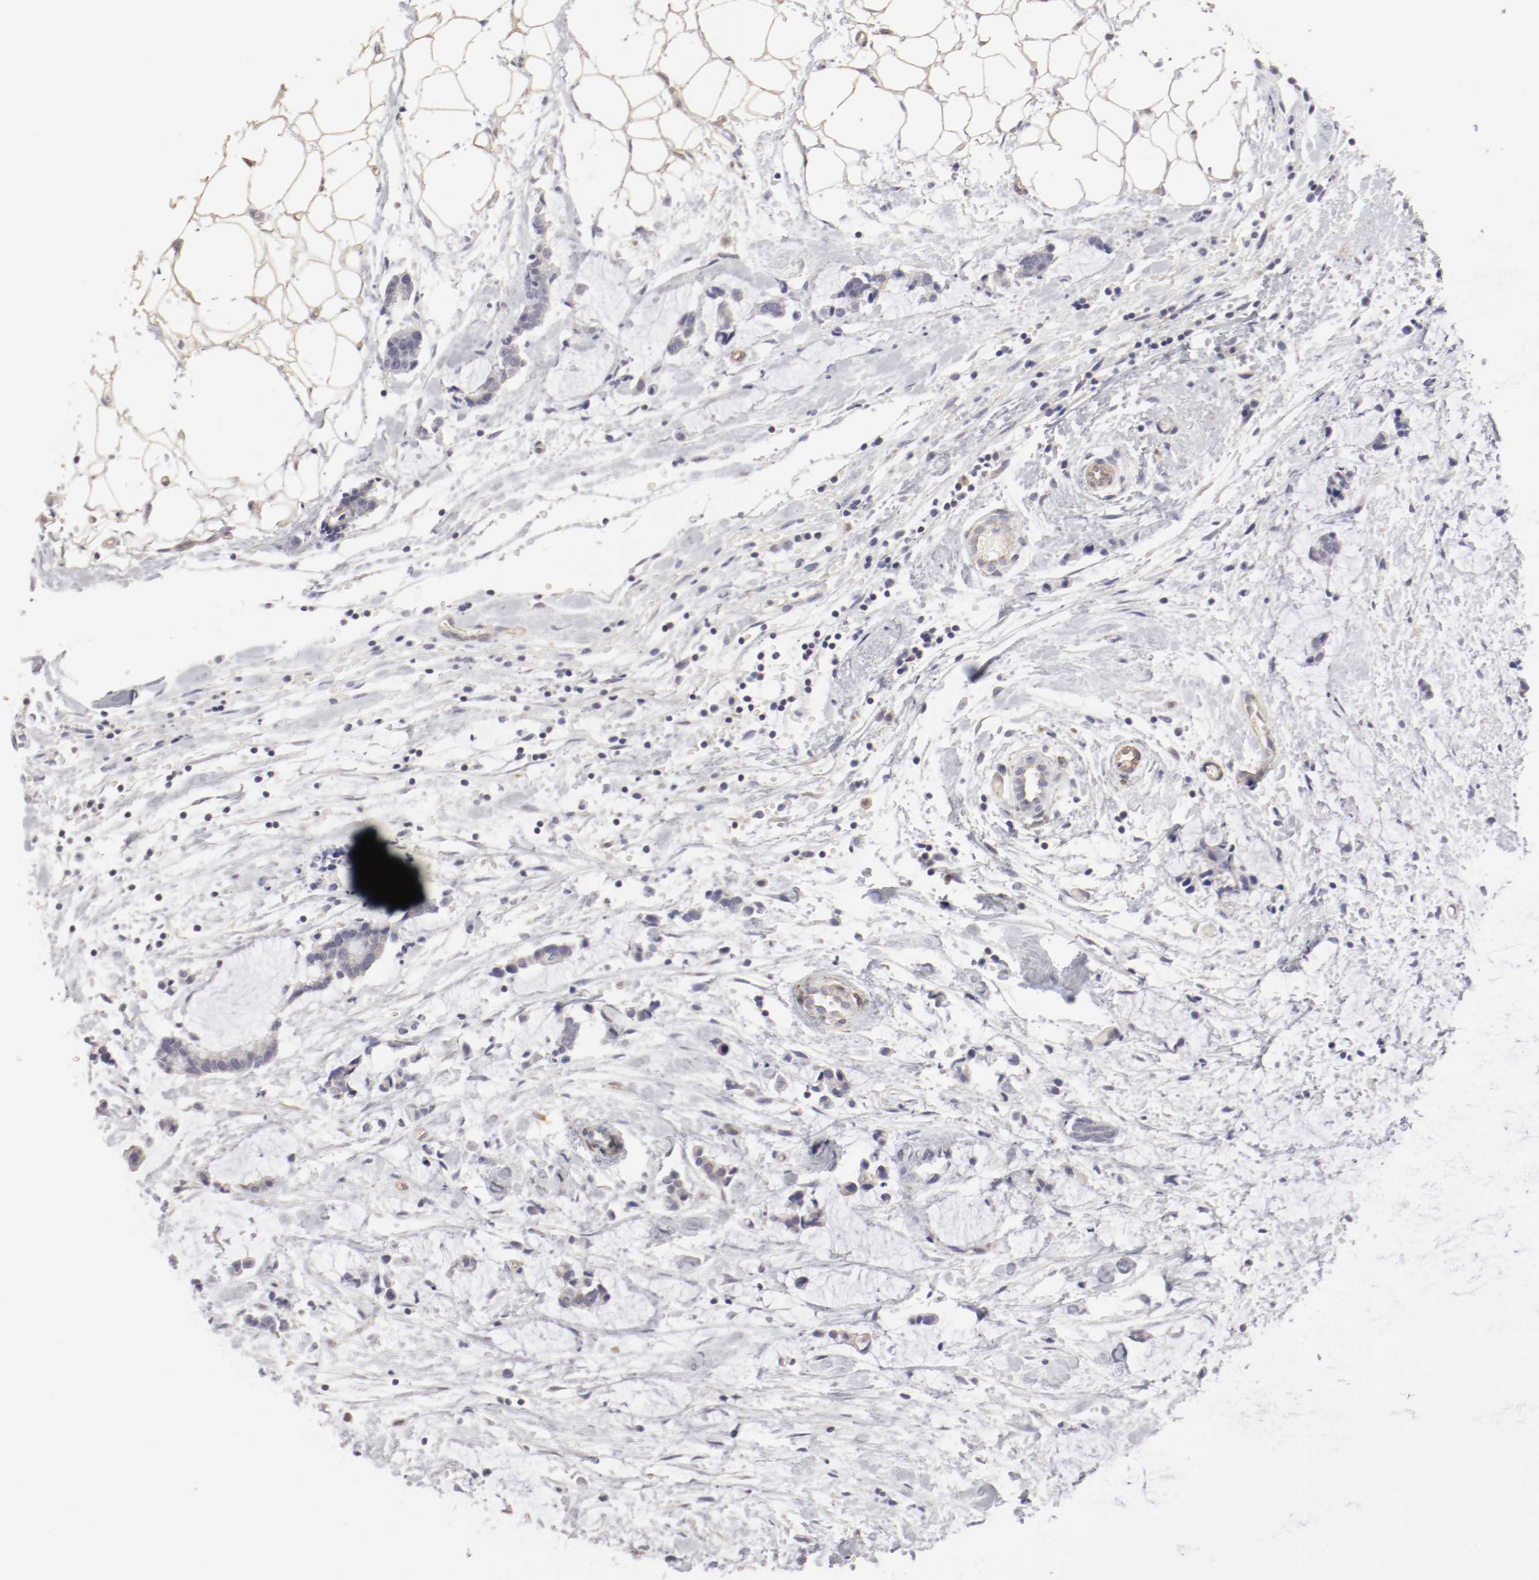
{"staining": {"intensity": "weak", "quantity": ">75%", "location": "cytoplasmic/membranous"}, "tissue": "colorectal cancer", "cell_type": "Tumor cells", "image_type": "cancer", "snomed": [{"axis": "morphology", "description": "Adenocarcinoma, NOS"}, {"axis": "topography", "description": "Colon"}], "caption": "Adenocarcinoma (colorectal) stained with immunohistochemistry shows weak cytoplasmic/membranous positivity in approximately >75% of tumor cells. (brown staining indicates protein expression, while blue staining denotes nuclei).", "gene": "LAX1", "patient": {"sex": "male", "age": 14}}